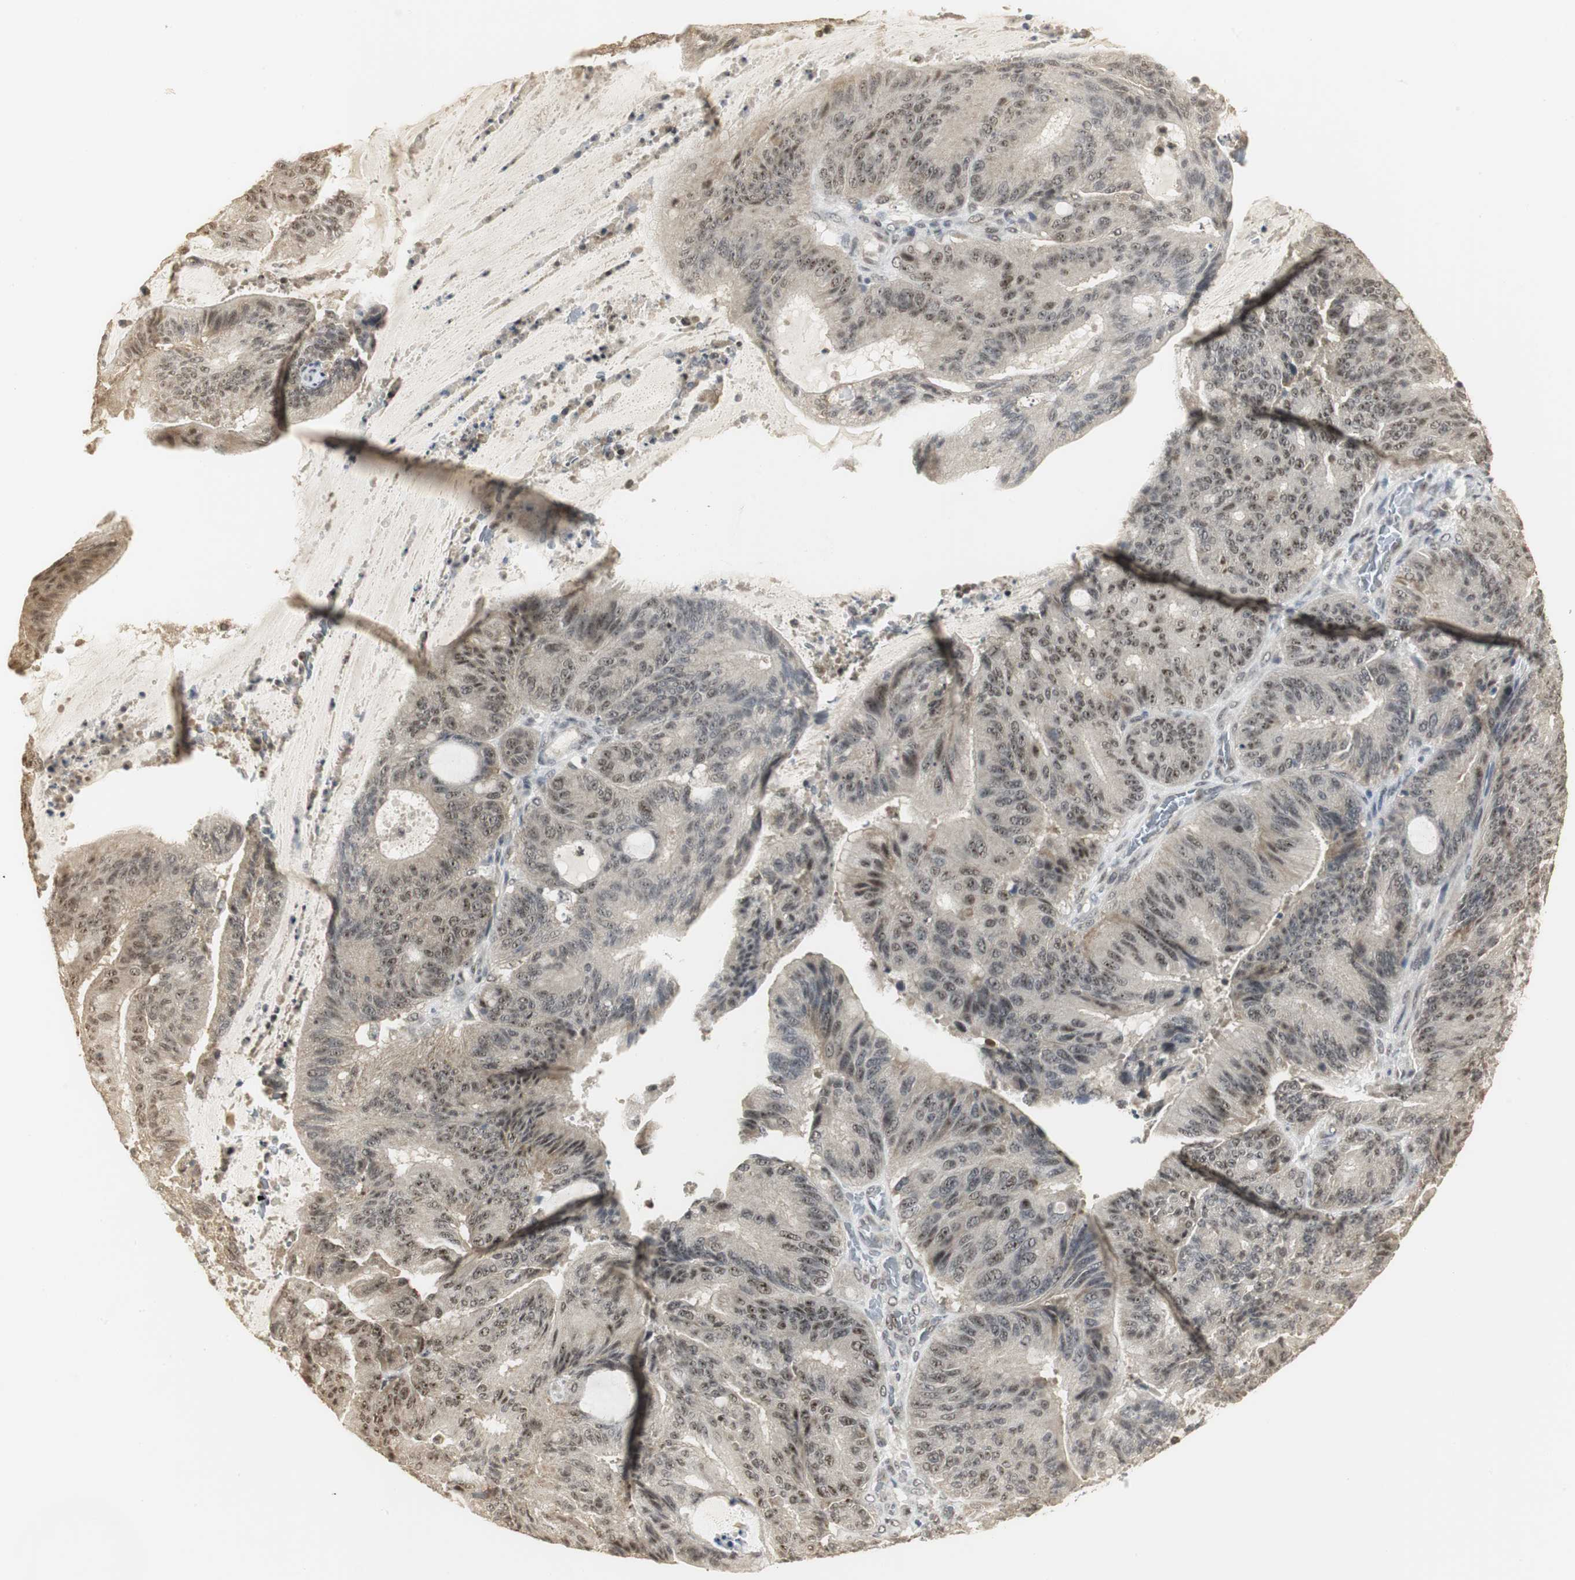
{"staining": {"intensity": "weak", "quantity": "25%-75%", "location": "cytoplasmic/membranous,nuclear"}, "tissue": "liver cancer", "cell_type": "Tumor cells", "image_type": "cancer", "snomed": [{"axis": "morphology", "description": "Cholangiocarcinoma"}, {"axis": "topography", "description": "Liver"}], "caption": "This image demonstrates immunohistochemistry staining of human cholangiocarcinoma (liver), with low weak cytoplasmic/membranous and nuclear expression in about 25%-75% of tumor cells.", "gene": "ELOA", "patient": {"sex": "female", "age": 73}}